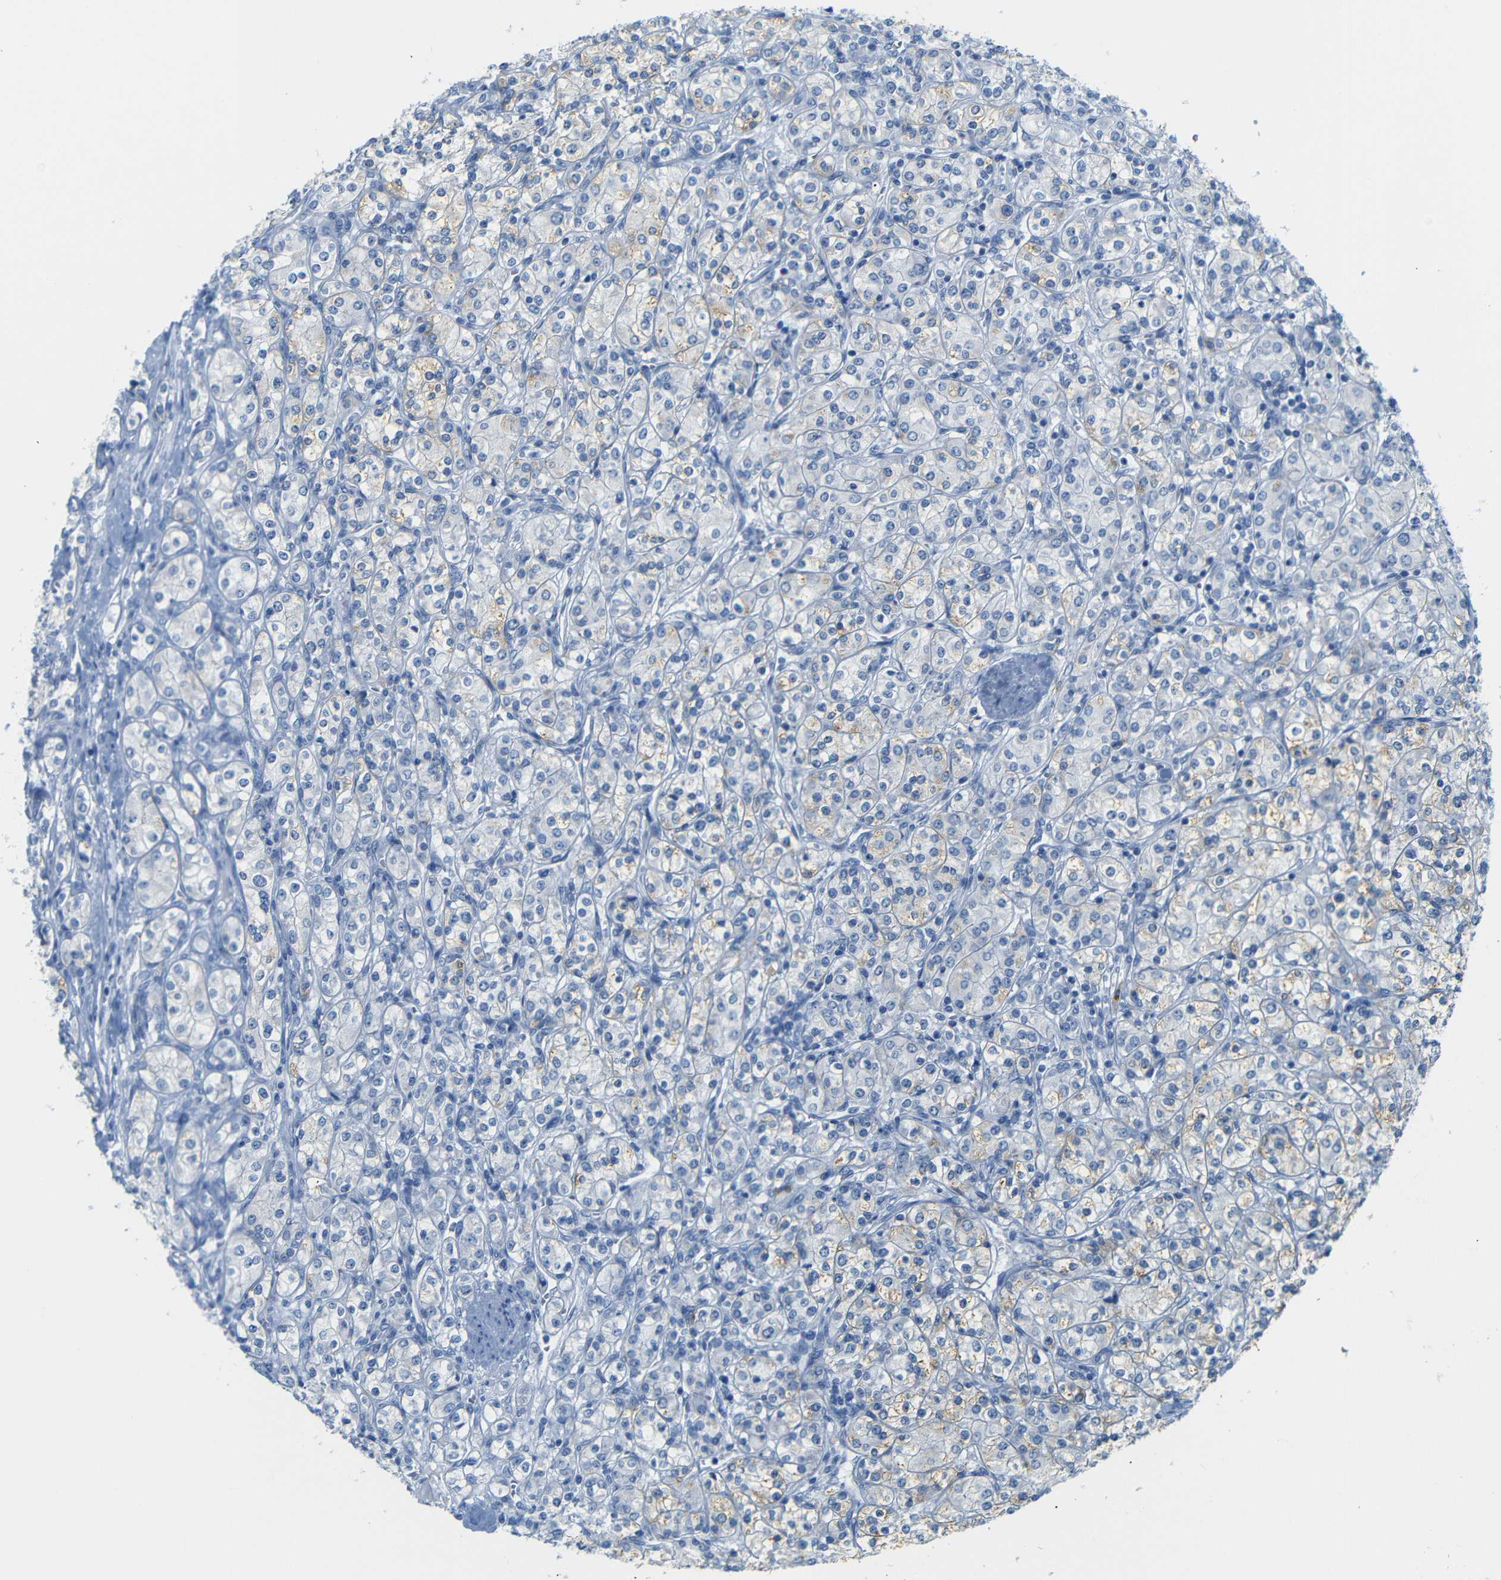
{"staining": {"intensity": "weak", "quantity": "<25%", "location": "cytoplasmic/membranous"}, "tissue": "renal cancer", "cell_type": "Tumor cells", "image_type": "cancer", "snomed": [{"axis": "morphology", "description": "Adenocarcinoma, NOS"}, {"axis": "topography", "description": "Kidney"}], "caption": "A photomicrograph of renal cancer stained for a protein reveals no brown staining in tumor cells.", "gene": "FCRL1", "patient": {"sex": "male", "age": 77}}